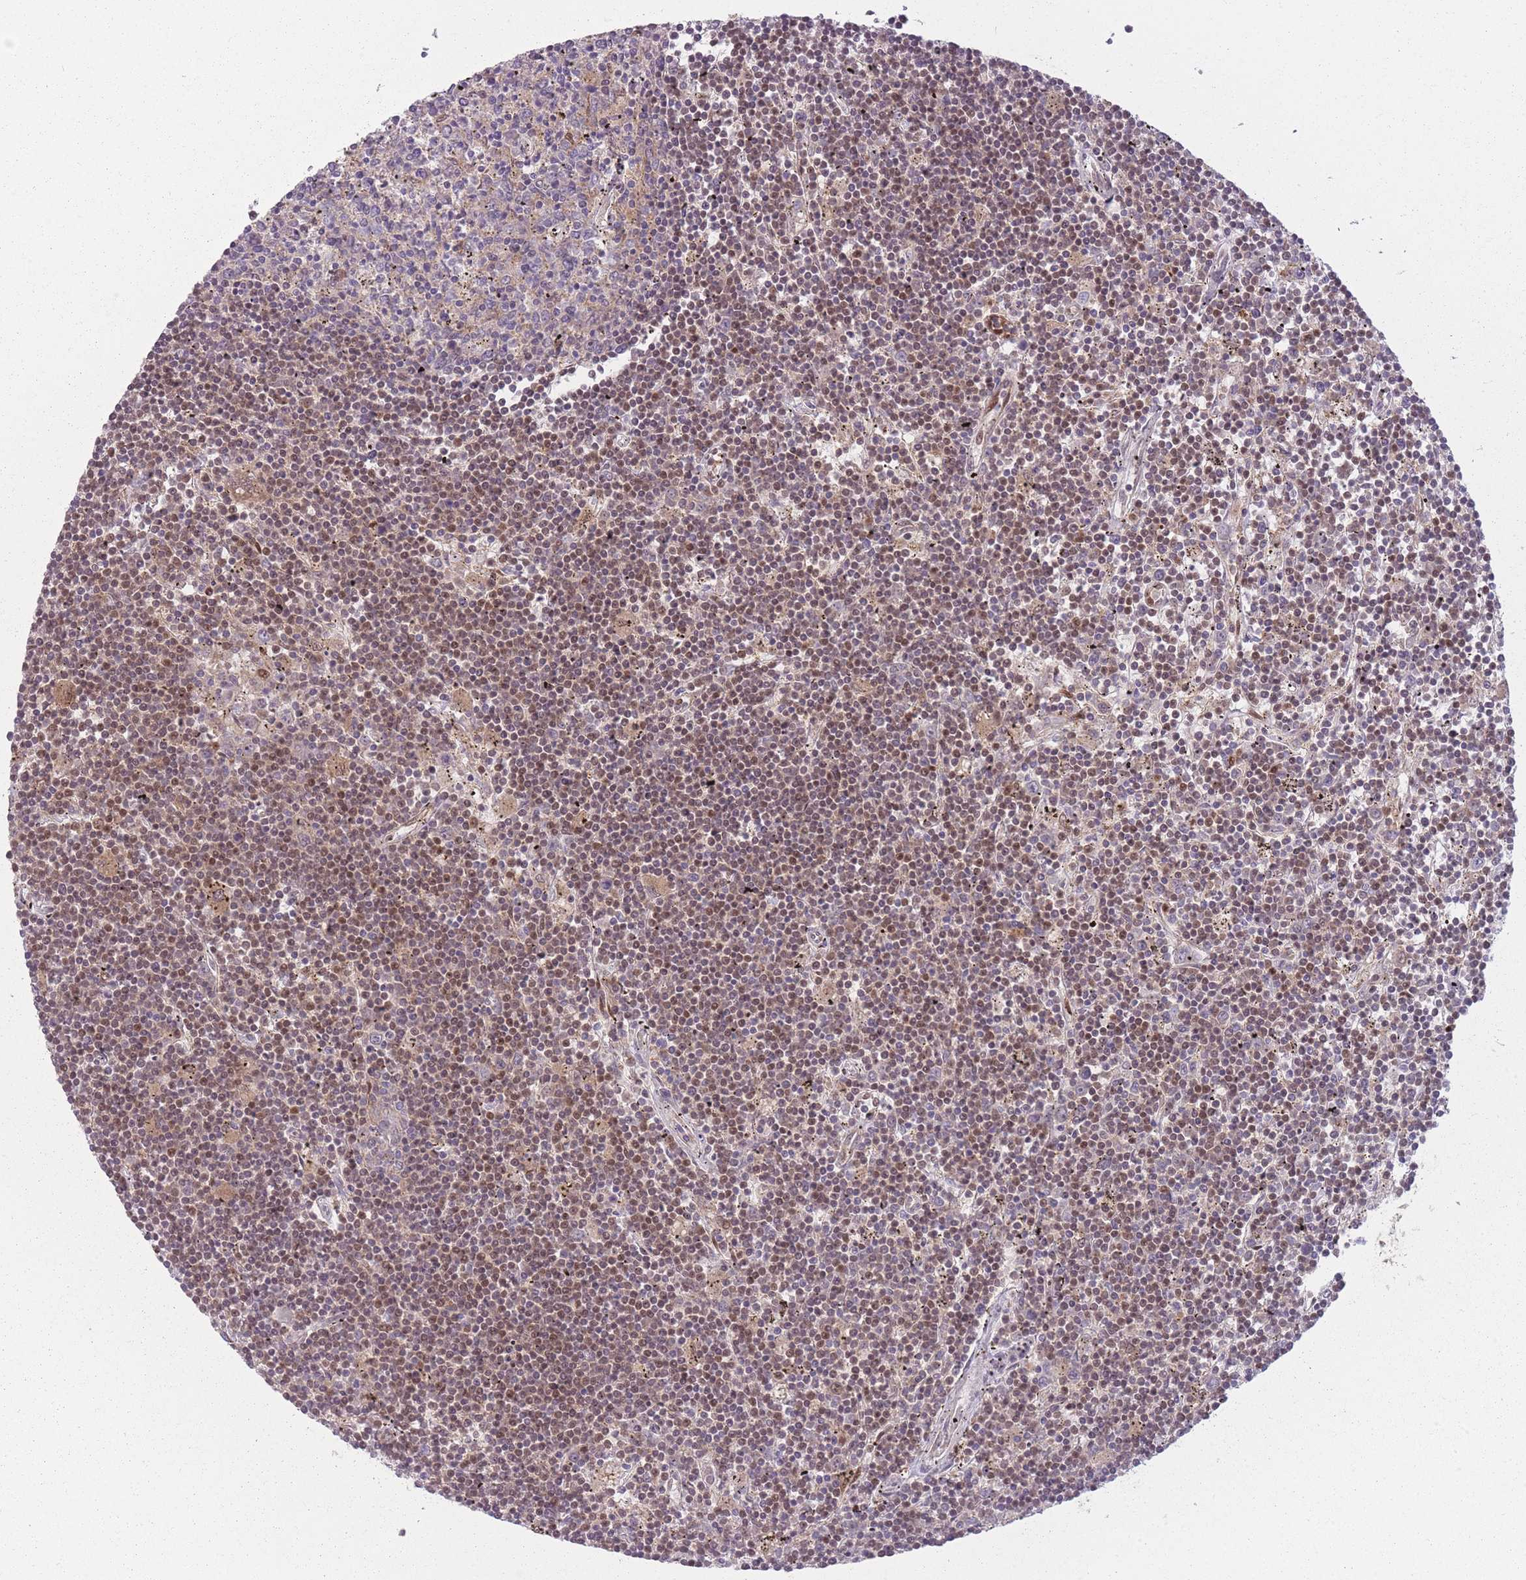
{"staining": {"intensity": "weak", "quantity": "25%-75%", "location": "cytoplasmic/membranous,nuclear"}, "tissue": "lymphoma", "cell_type": "Tumor cells", "image_type": "cancer", "snomed": [{"axis": "morphology", "description": "Malignant lymphoma, non-Hodgkin's type, Low grade"}, {"axis": "topography", "description": "Spleen"}], "caption": "Weak cytoplasmic/membranous and nuclear staining for a protein is seen in about 25%-75% of tumor cells of lymphoma using immunohistochemistry.", "gene": "LGALS9", "patient": {"sex": "male", "age": 76}}